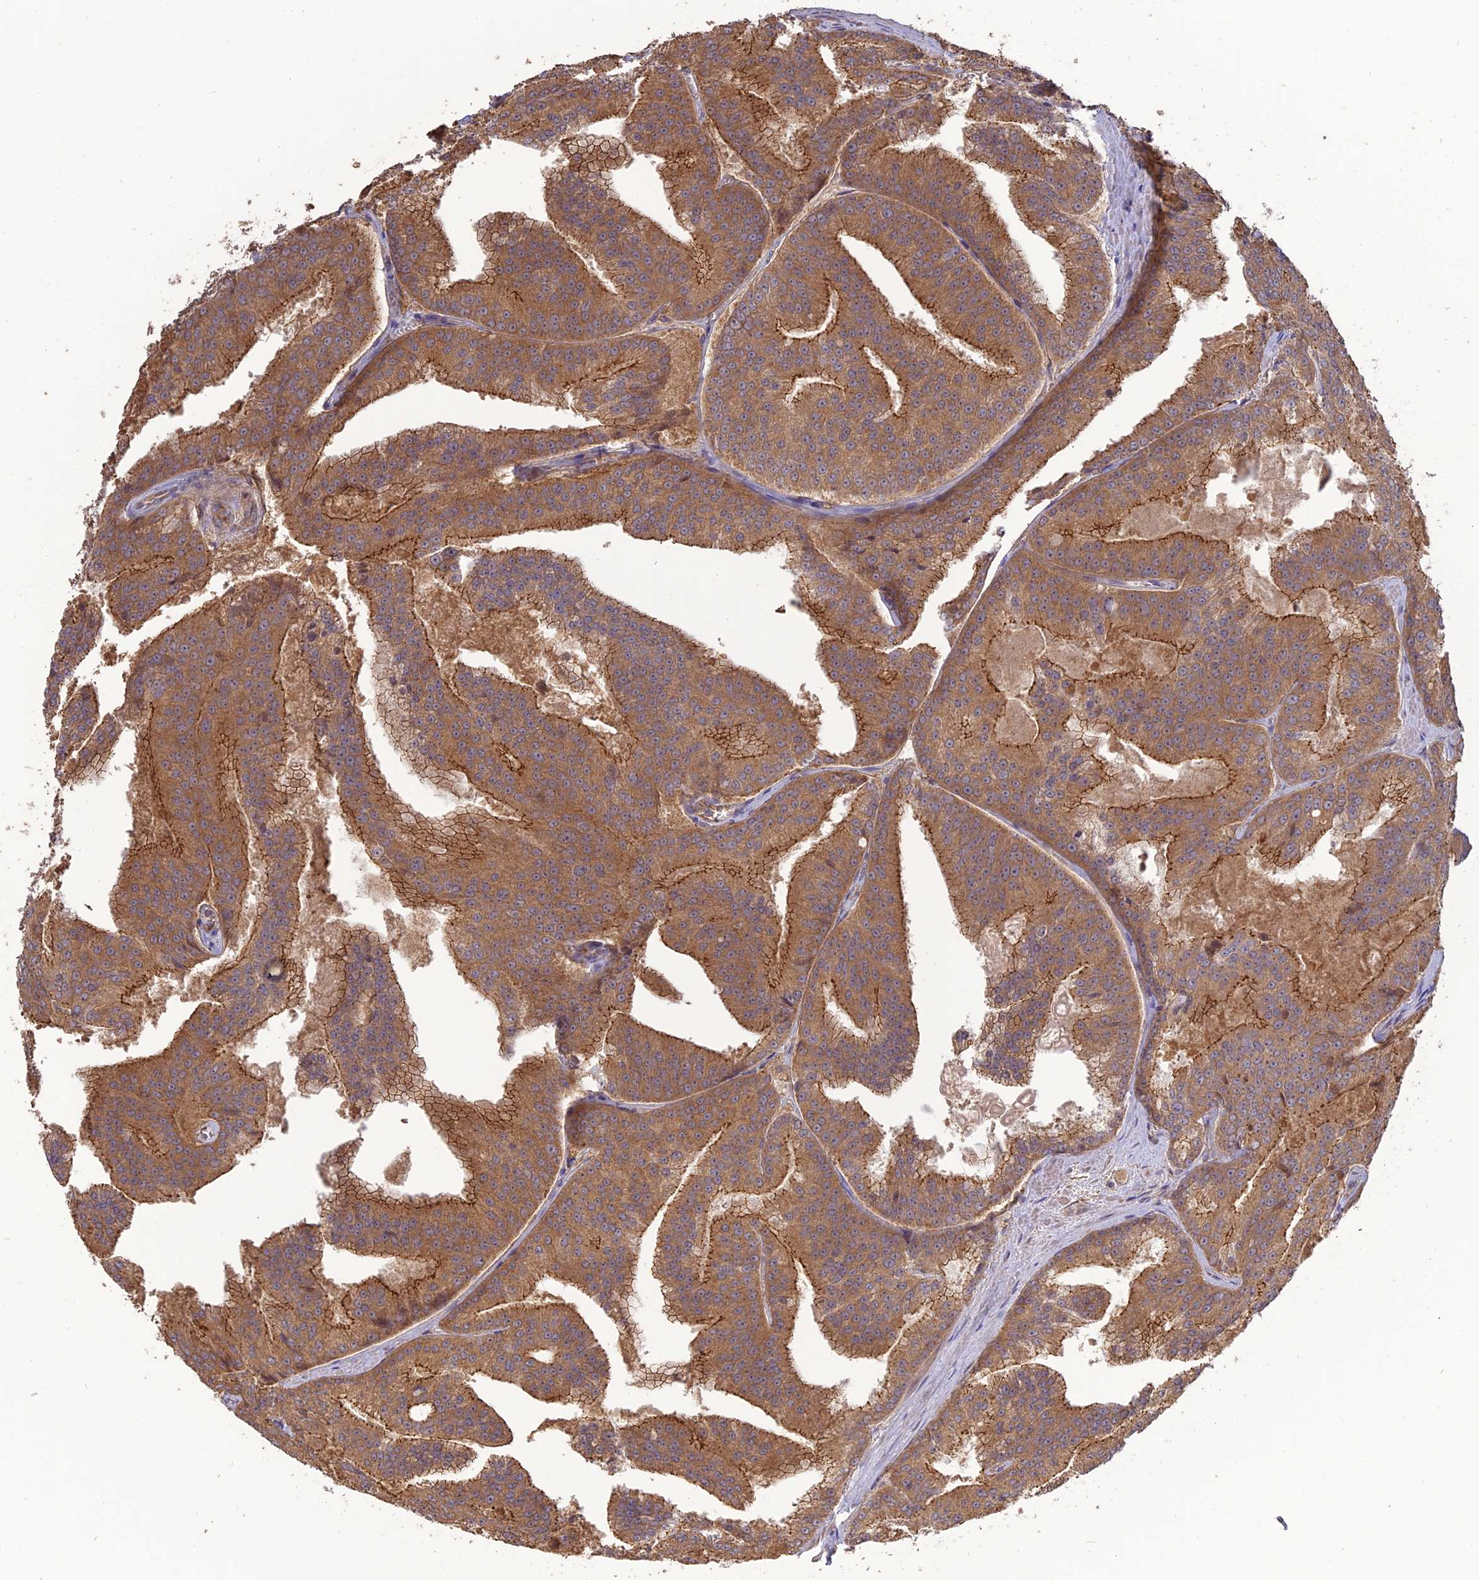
{"staining": {"intensity": "moderate", "quantity": ">75%", "location": "cytoplasmic/membranous"}, "tissue": "prostate cancer", "cell_type": "Tumor cells", "image_type": "cancer", "snomed": [{"axis": "morphology", "description": "Adenocarcinoma, High grade"}, {"axis": "topography", "description": "Prostate"}], "caption": "A high-resolution image shows immunohistochemistry staining of prostate adenocarcinoma (high-grade), which reveals moderate cytoplasmic/membranous expression in about >75% of tumor cells.", "gene": "ARHGAP40", "patient": {"sex": "male", "age": 61}}